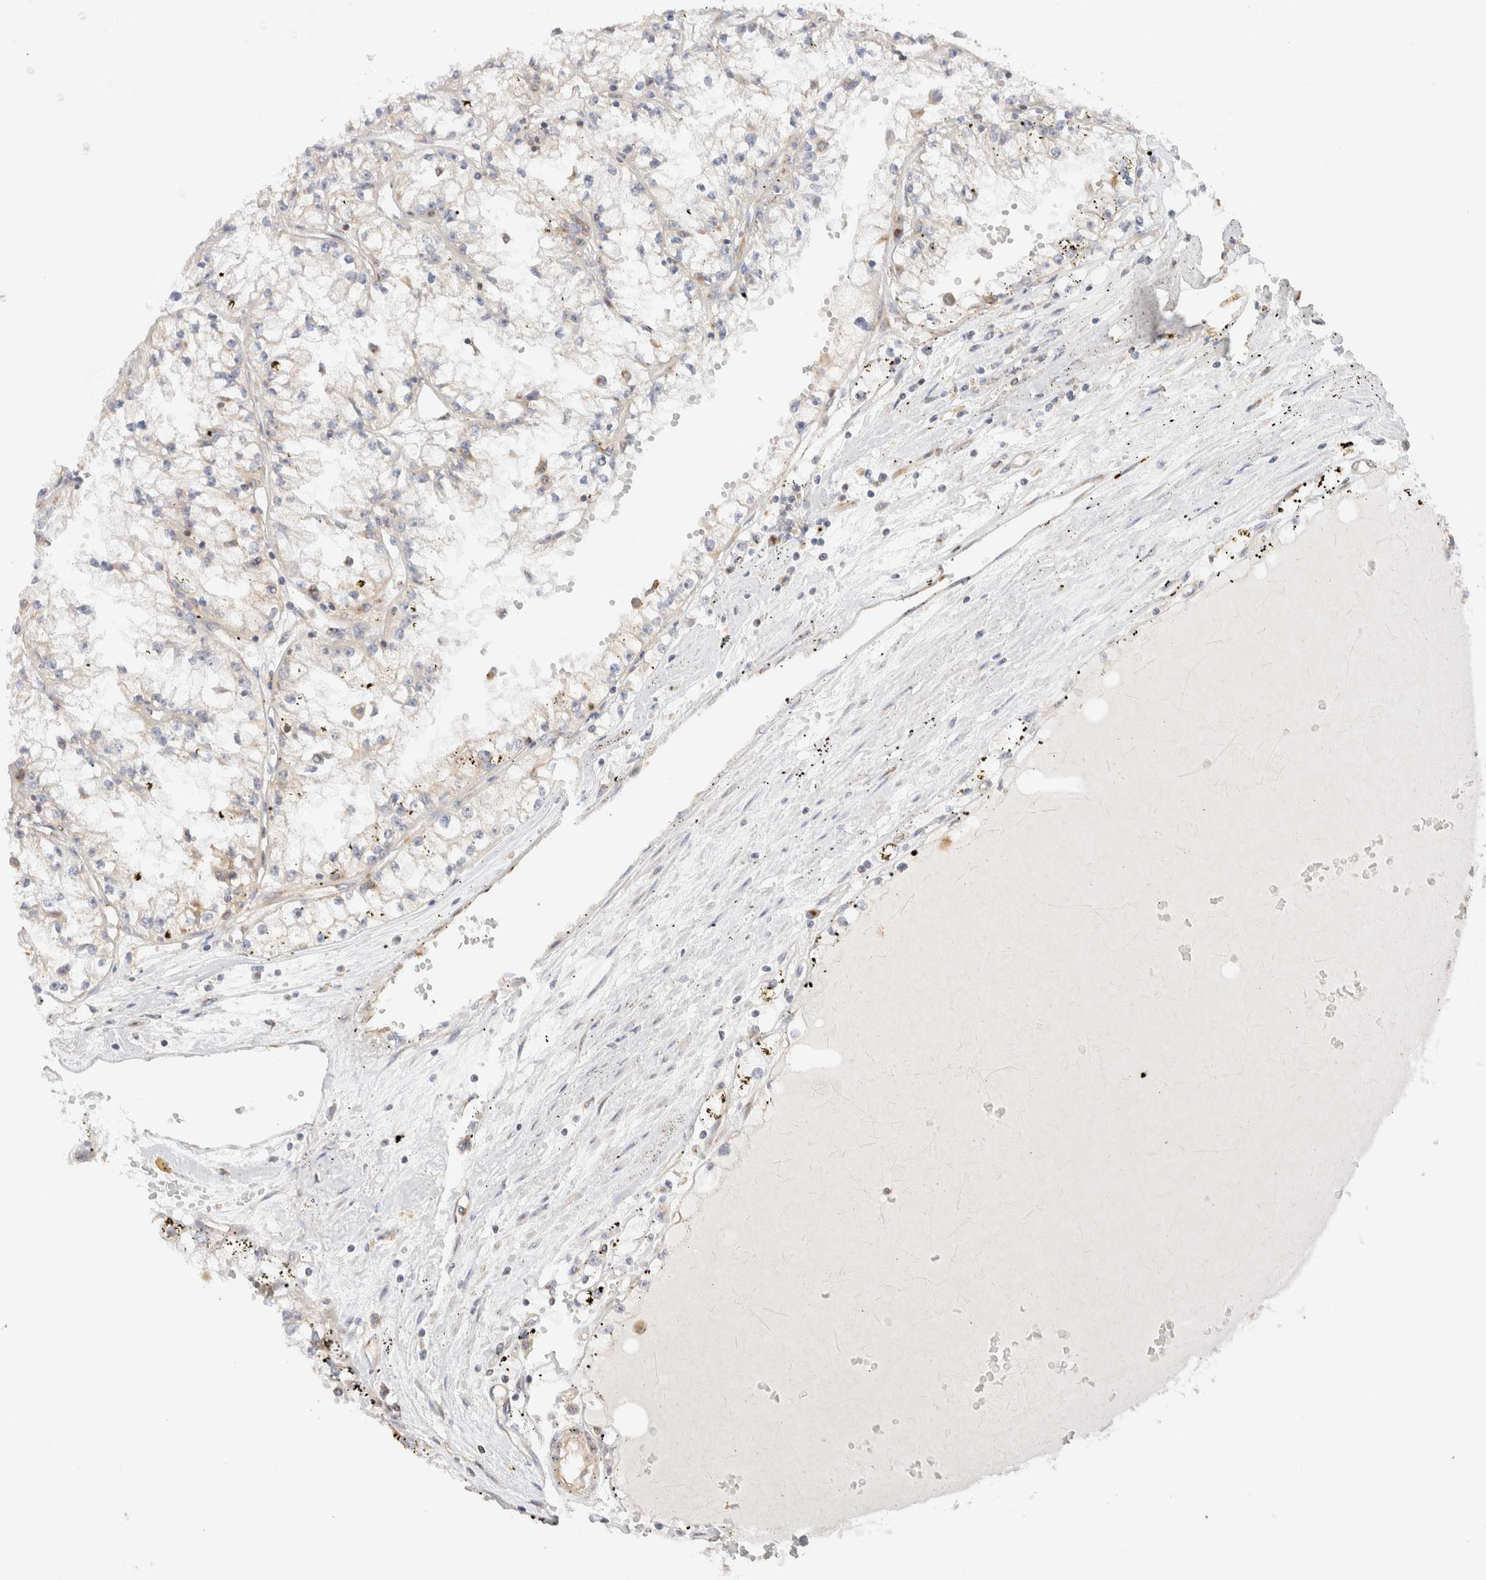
{"staining": {"intensity": "negative", "quantity": "none", "location": "none"}, "tissue": "renal cancer", "cell_type": "Tumor cells", "image_type": "cancer", "snomed": [{"axis": "morphology", "description": "Adenocarcinoma, NOS"}, {"axis": "topography", "description": "Kidney"}], "caption": "This is an IHC histopathology image of human renal adenocarcinoma. There is no positivity in tumor cells.", "gene": "RABEP1", "patient": {"sex": "male", "age": 56}}